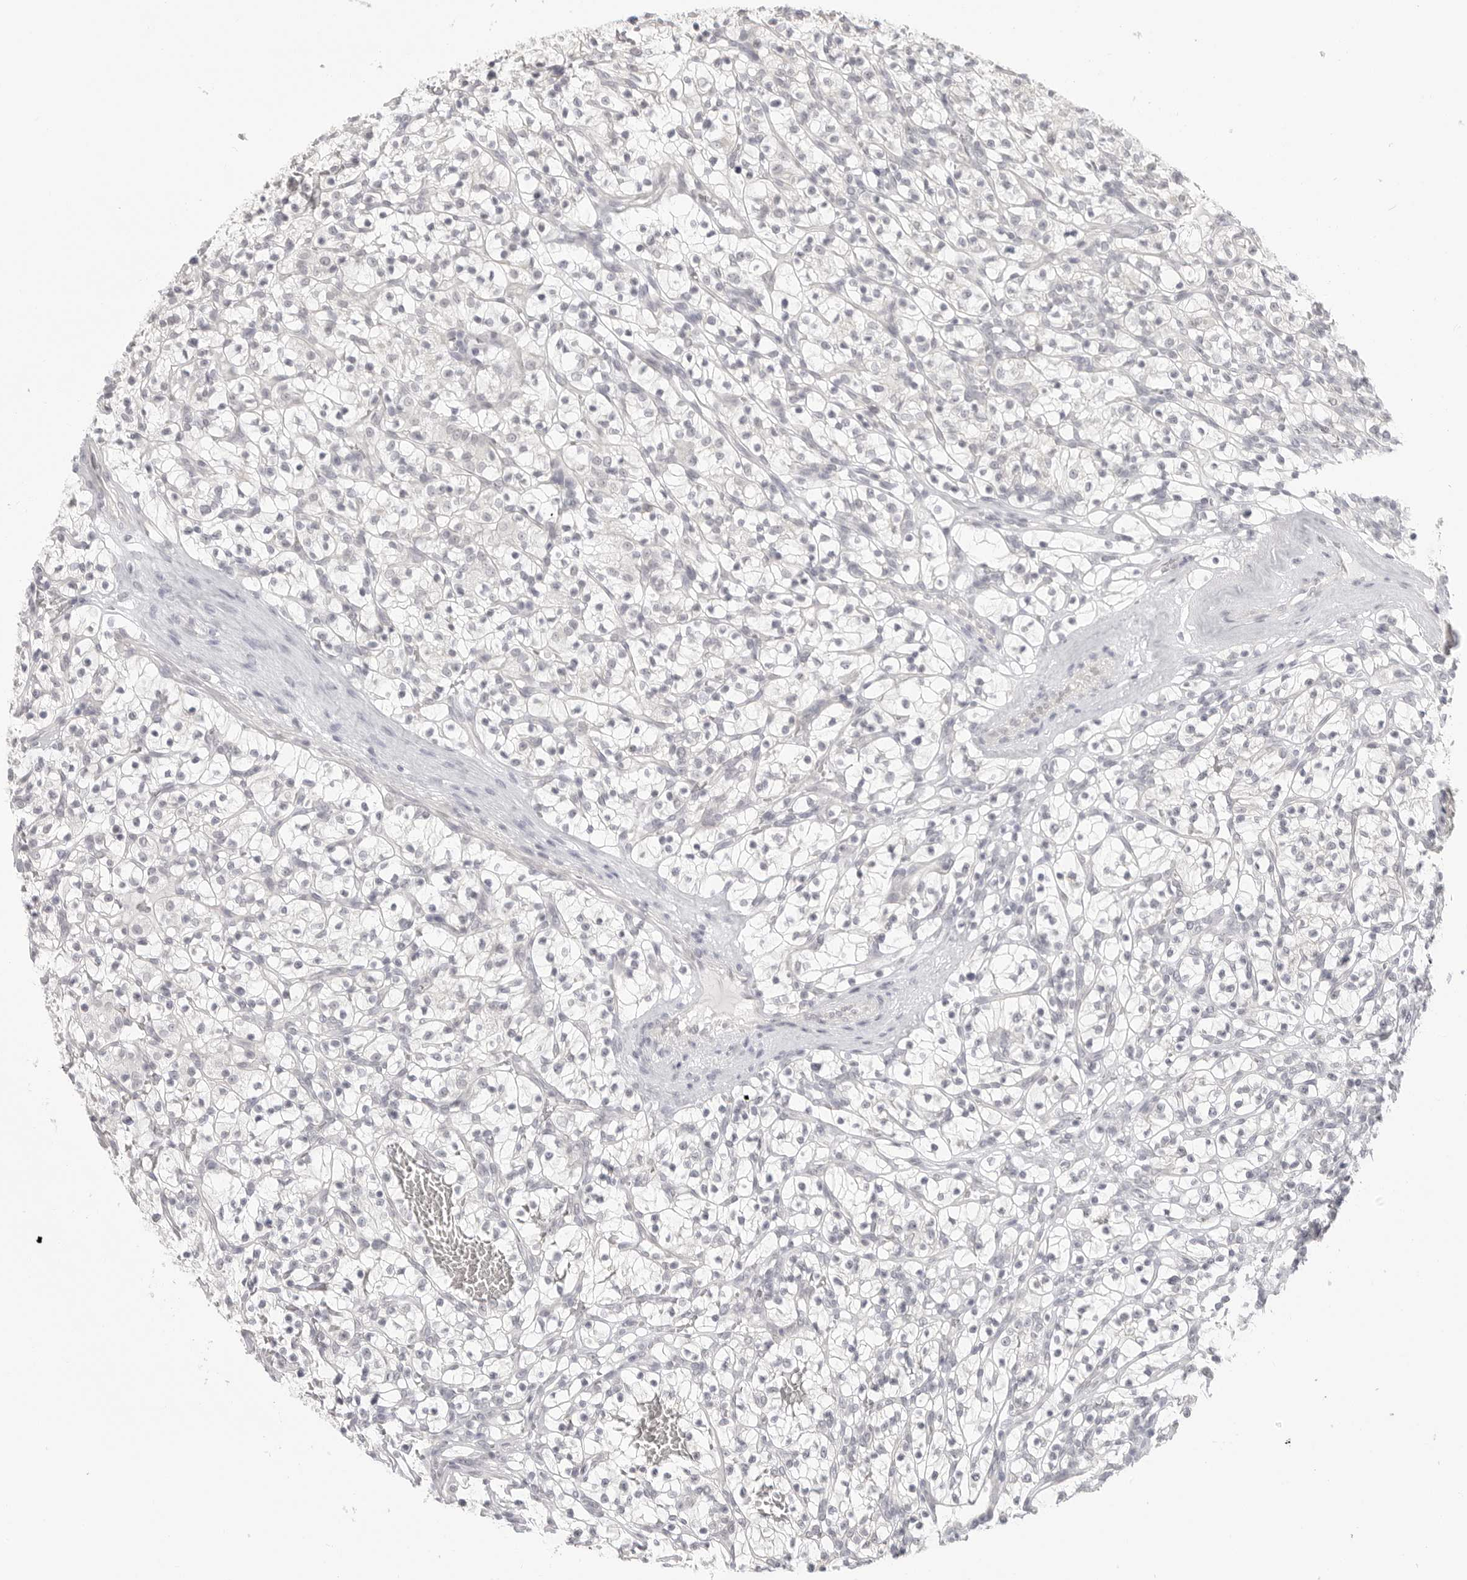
{"staining": {"intensity": "negative", "quantity": "none", "location": "none"}, "tissue": "renal cancer", "cell_type": "Tumor cells", "image_type": "cancer", "snomed": [{"axis": "morphology", "description": "Adenocarcinoma, NOS"}, {"axis": "topography", "description": "Kidney"}], "caption": "Tumor cells show no significant staining in renal cancer (adenocarcinoma).", "gene": "KLK11", "patient": {"sex": "female", "age": 57}}